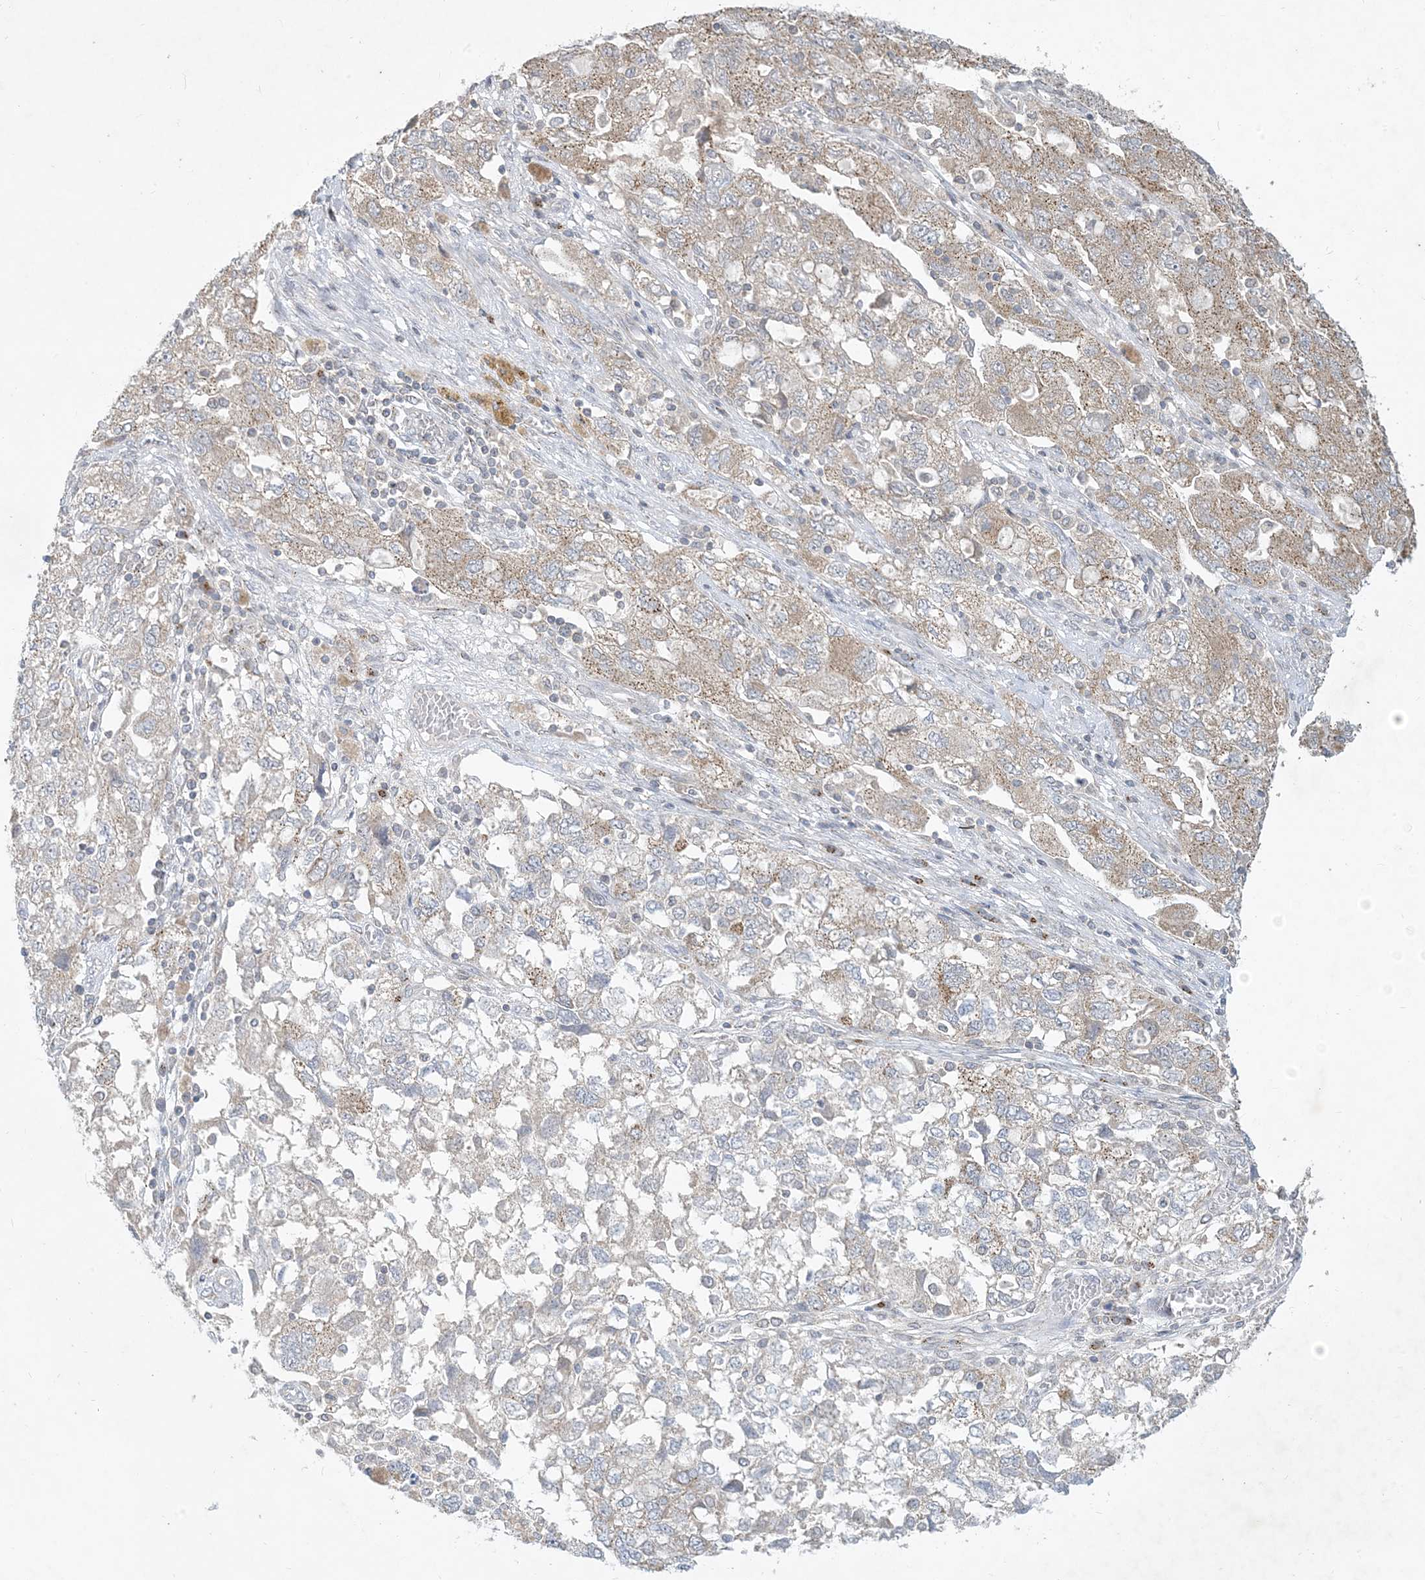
{"staining": {"intensity": "weak", "quantity": "25%-75%", "location": "cytoplasmic/membranous"}, "tissue": "ovarian cancer", "cell_type": "Tumor cells", "image_type": "cancer", "snomed": [{"axis": "morphology", "description": "Carcinoma, NOS"}, {"axis": "morphology", "description": "Cystadenocarcinoma, serous, NOS"}, {"axis": "topography", "description": "Ovary"}], "caption": "About 25%-75% of tumor cells in serous cystadenocarcinoma (ovarian) exhibit weak cytoplasmic/membranous protein positivity as visualized by brown immunohistochemical staining.", "gene": "CCDC14", "patient": {"sex": "female", "age": 69}}